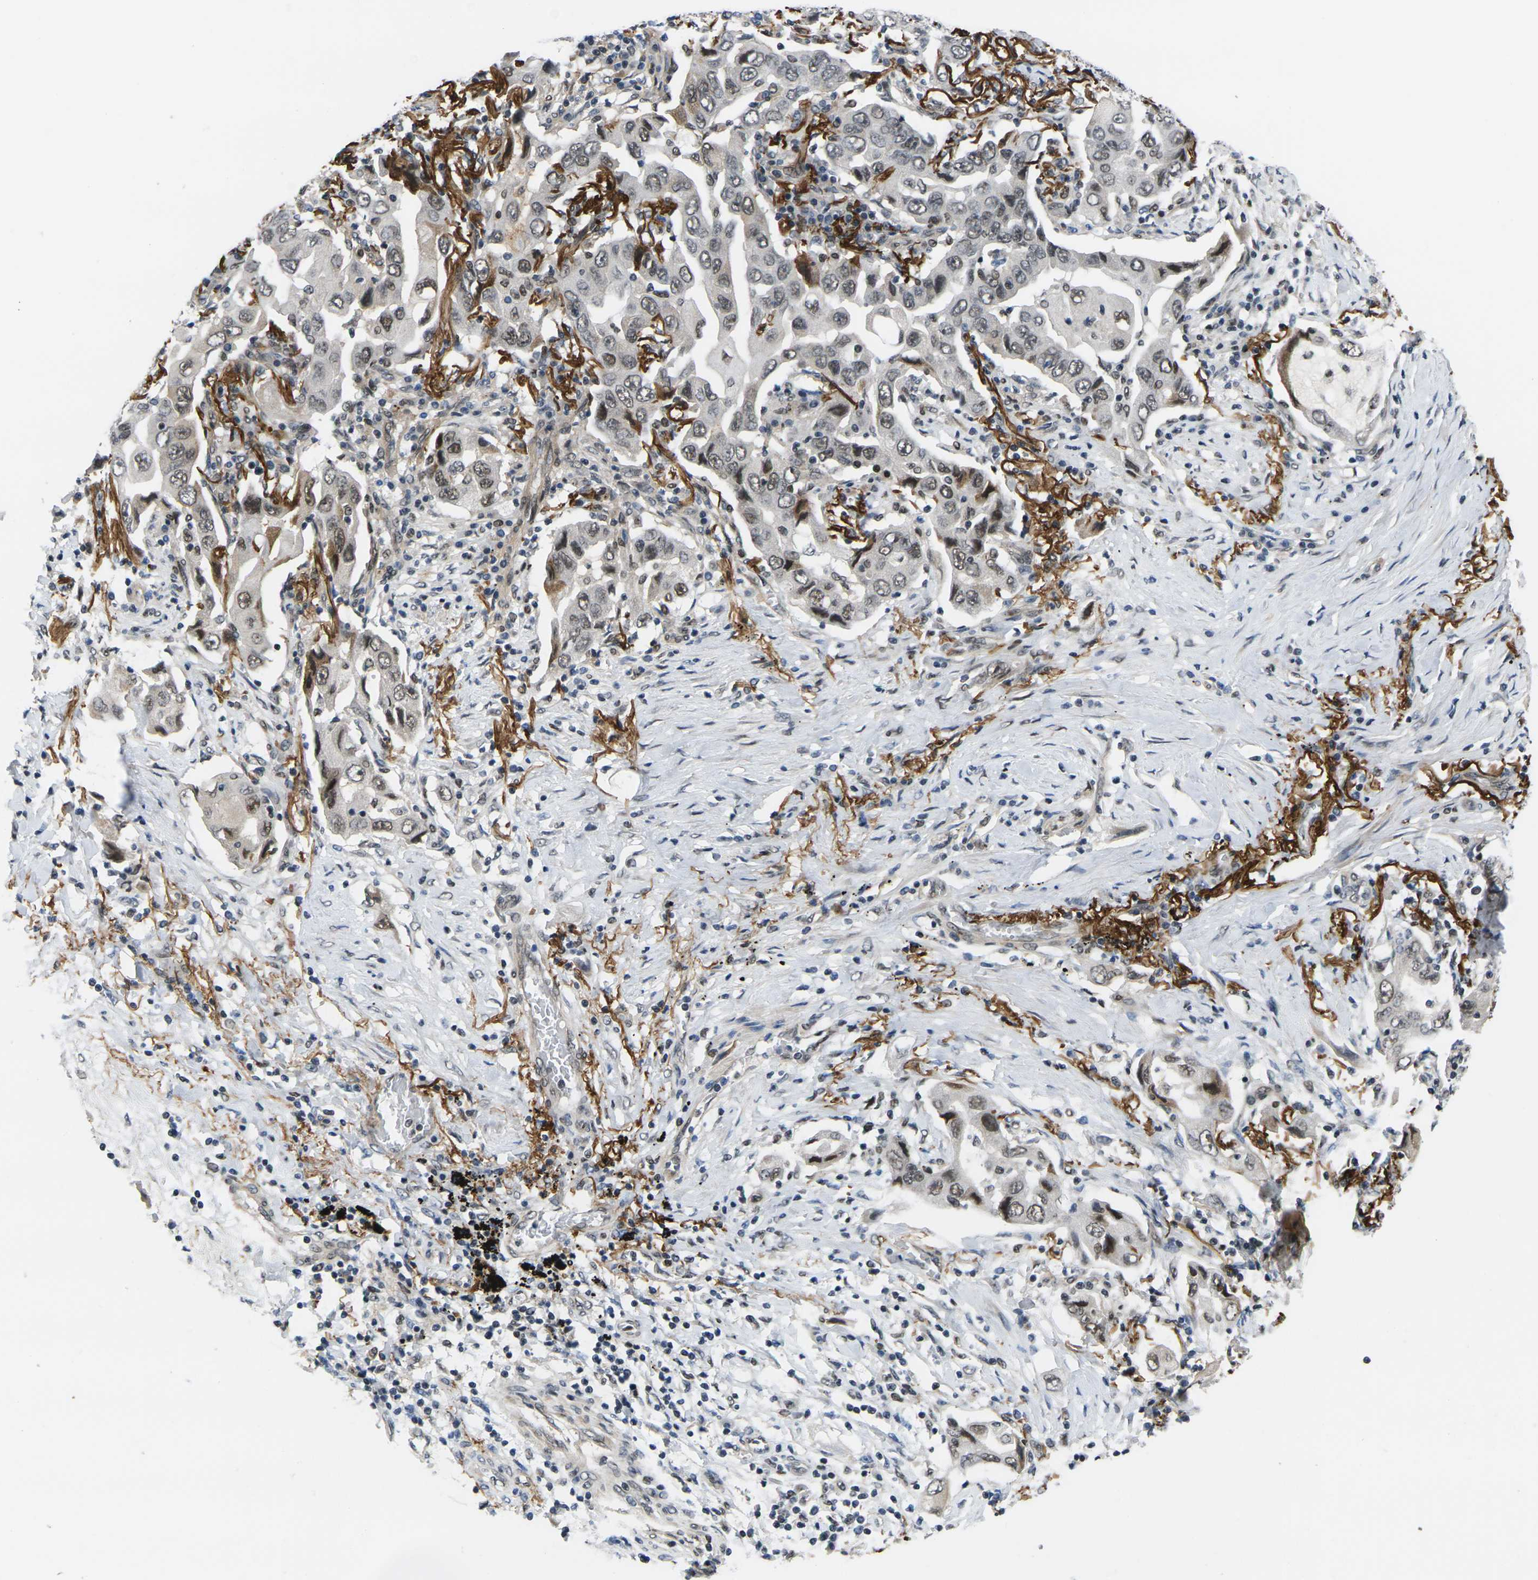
{"staining": {"intensity": "moderate", "quantity": "25%-75%", "location": "nuclear"}, "tissue": "lung cancer", "cell_type": "Tumor cells", "image_type": "cancer", "snomed": [{"axis": "morphology", "description": "Adenocarcinoma, NOS"}, {"axis": "topography", "description": "Lung"}], "caption": "Adenocarcinoma (lung) was stained to show a protein in brown. There is medium levels of moderate nuclear positivity in approximately 25%-75% of tumor cells.", "gene": "RBM7", "patient": {"sex": "female", "age": 65}}